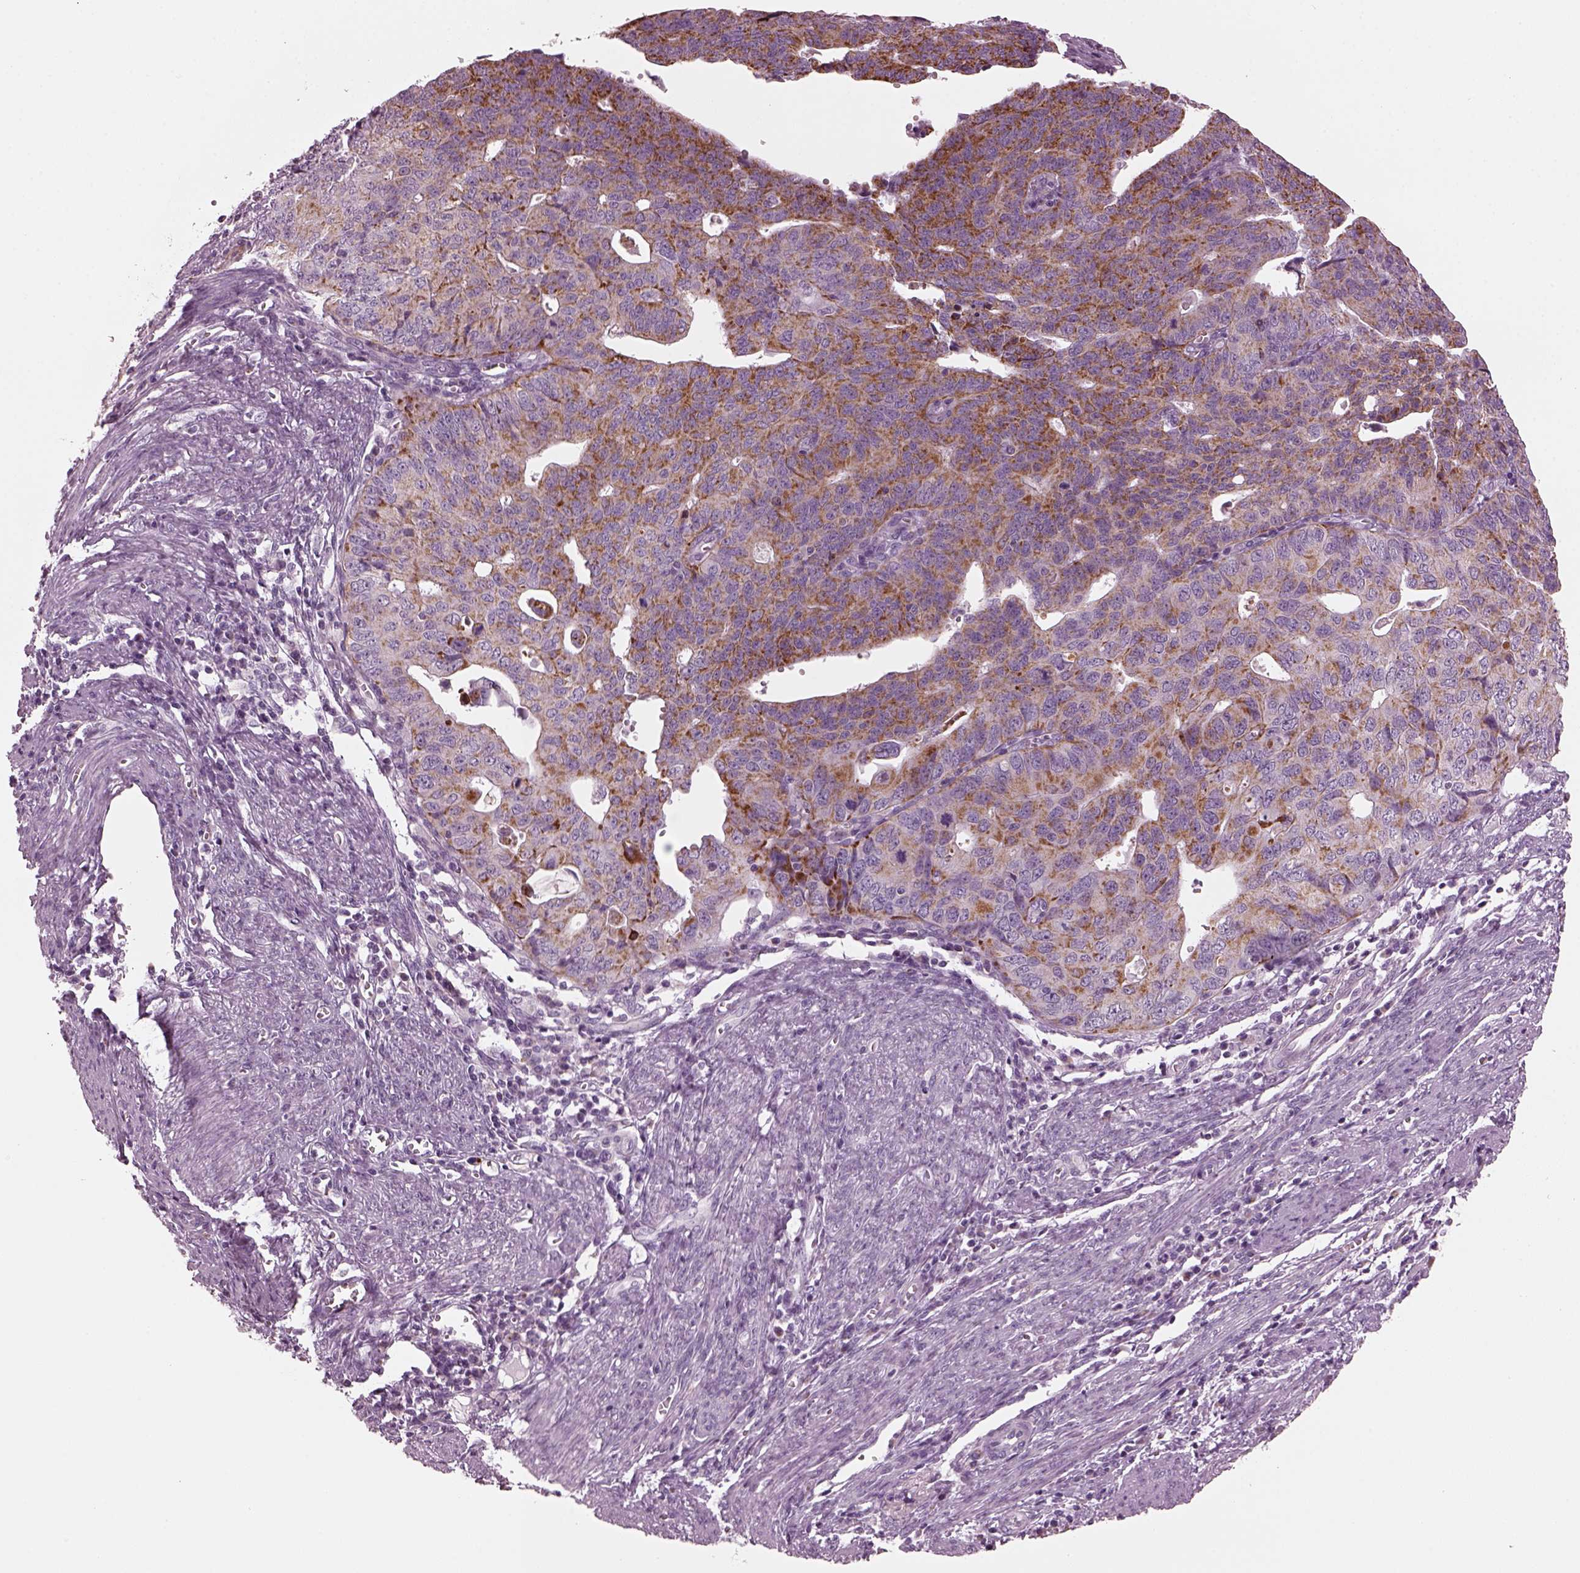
{"staining": {"intensity": "strong", "quantity": ">75%", "location": "cytoplasmic/membranous"}, "tissue": "endometrial cancer", "cell_type": "Tumor cells", "image_type": "cancer", "snomed": [{"axis": "morphology", "description": "Adenocarcinoma, NOS"}, {"axis": "topography", "description": "Endometrium"}], "caption": "A photomicrograph of human adenocarcinoma (endometrial) stained for a protein displays strong cytoplasmic/membranous brown staining in tumor cells. (DAB (3,3'-diaminobenzidine) IHC with brightfield microscopy, high magnification).", "gene": "RIMS2", "patient": {"sex": "female", "age": 65}}